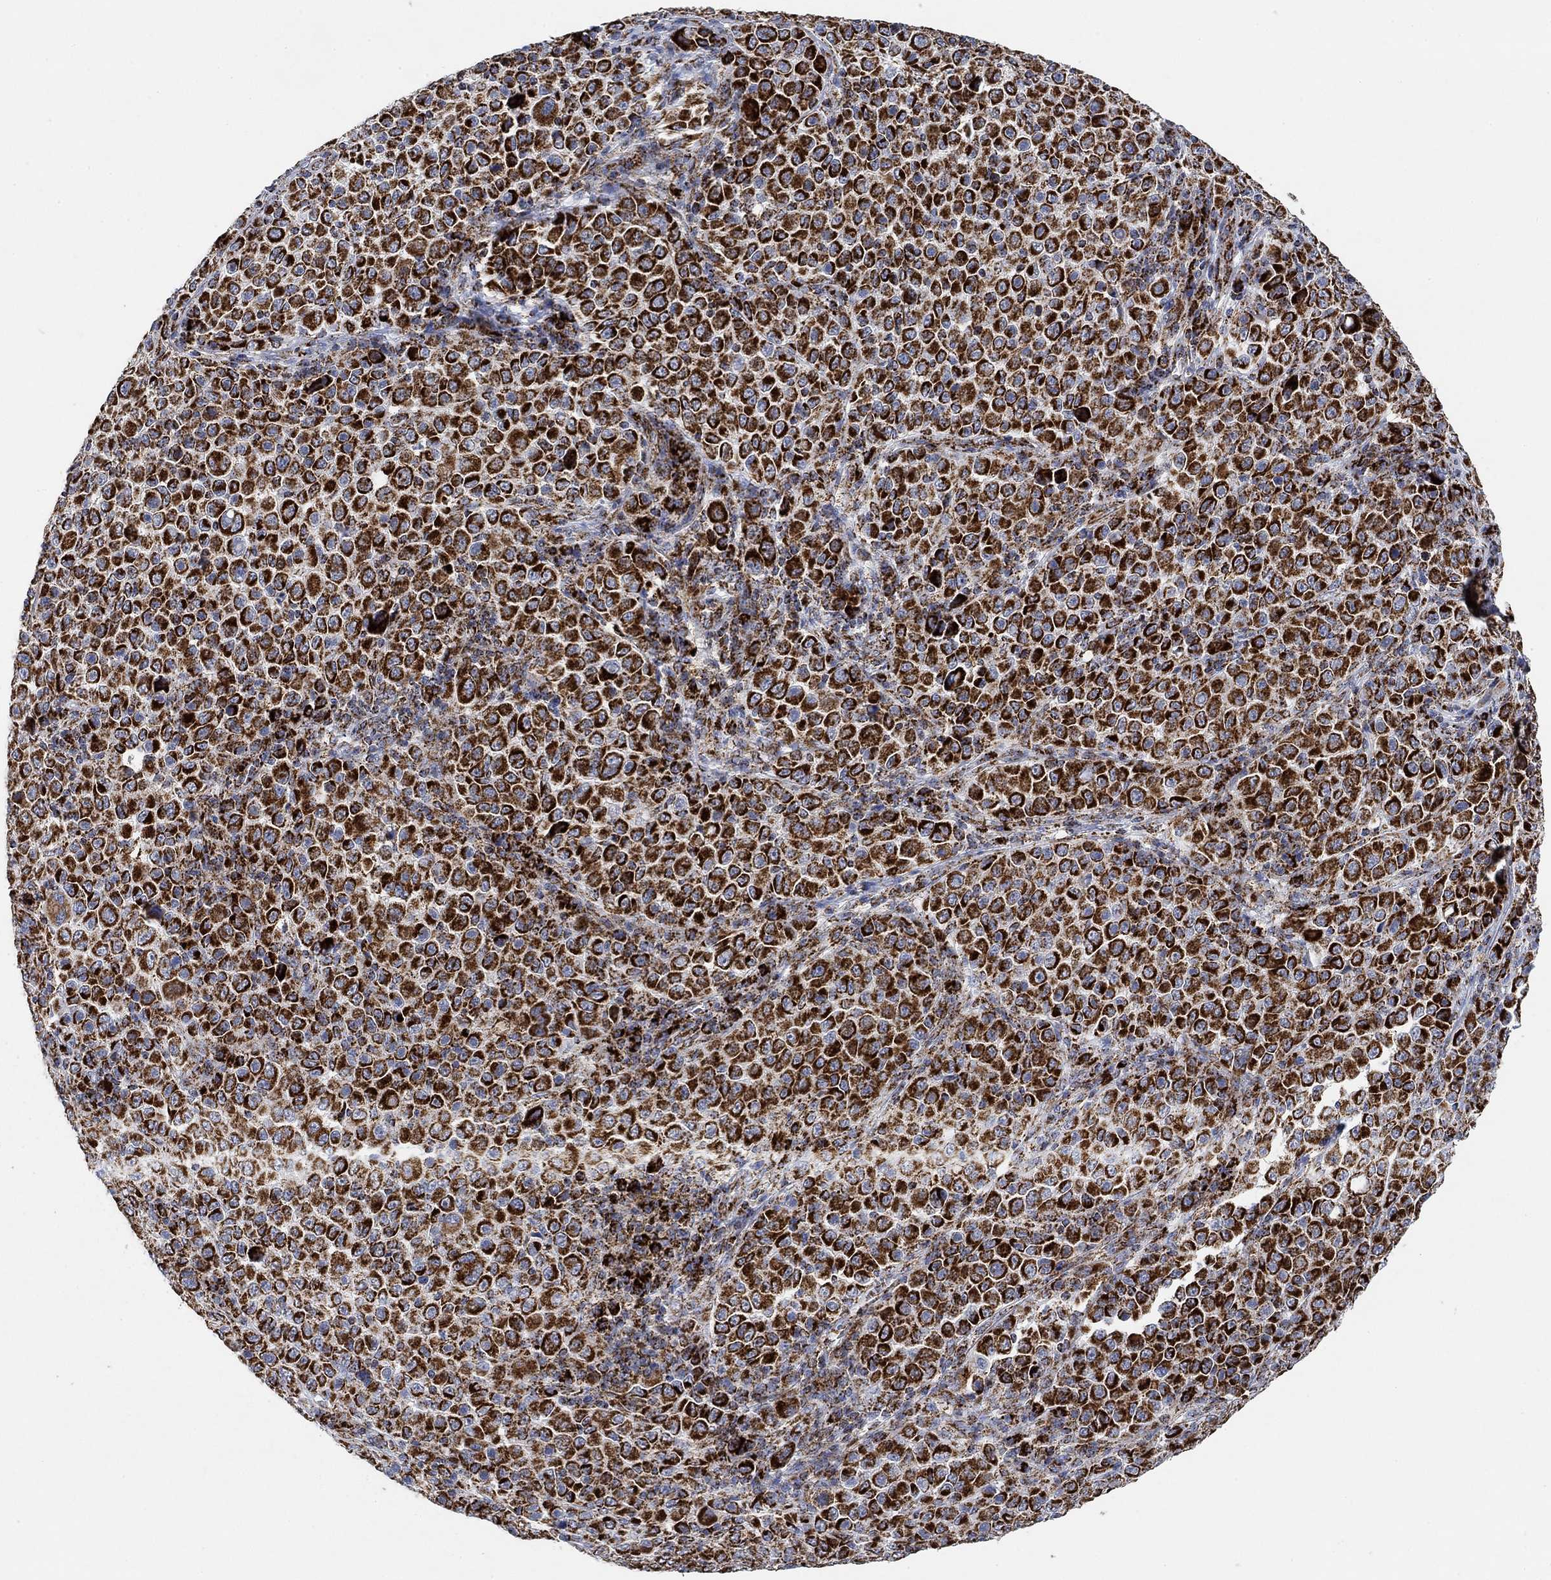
{"staining": {"intensity": "strong", "quantity": ">75%", "location": "cytoplasmic/membranous"}, "tissue": "melanoma", "cell_type": "Tumor cells", "image_type": "cancer", "snomed": [{"axis": "morphology", "description": "Malignant melanoma, NOS"}, {"axis": "topography", "description": "Skin"}], "caption": "Protein staining of melanoma tissue exhibits strong cytoplasmic/membranous positivity in approximately >75% of tumor cells. (DAB IHC with brightfield microscopy, high magnification).", "gene": "NDUFS3", "patient": {"sex": "female", "age": 57}}